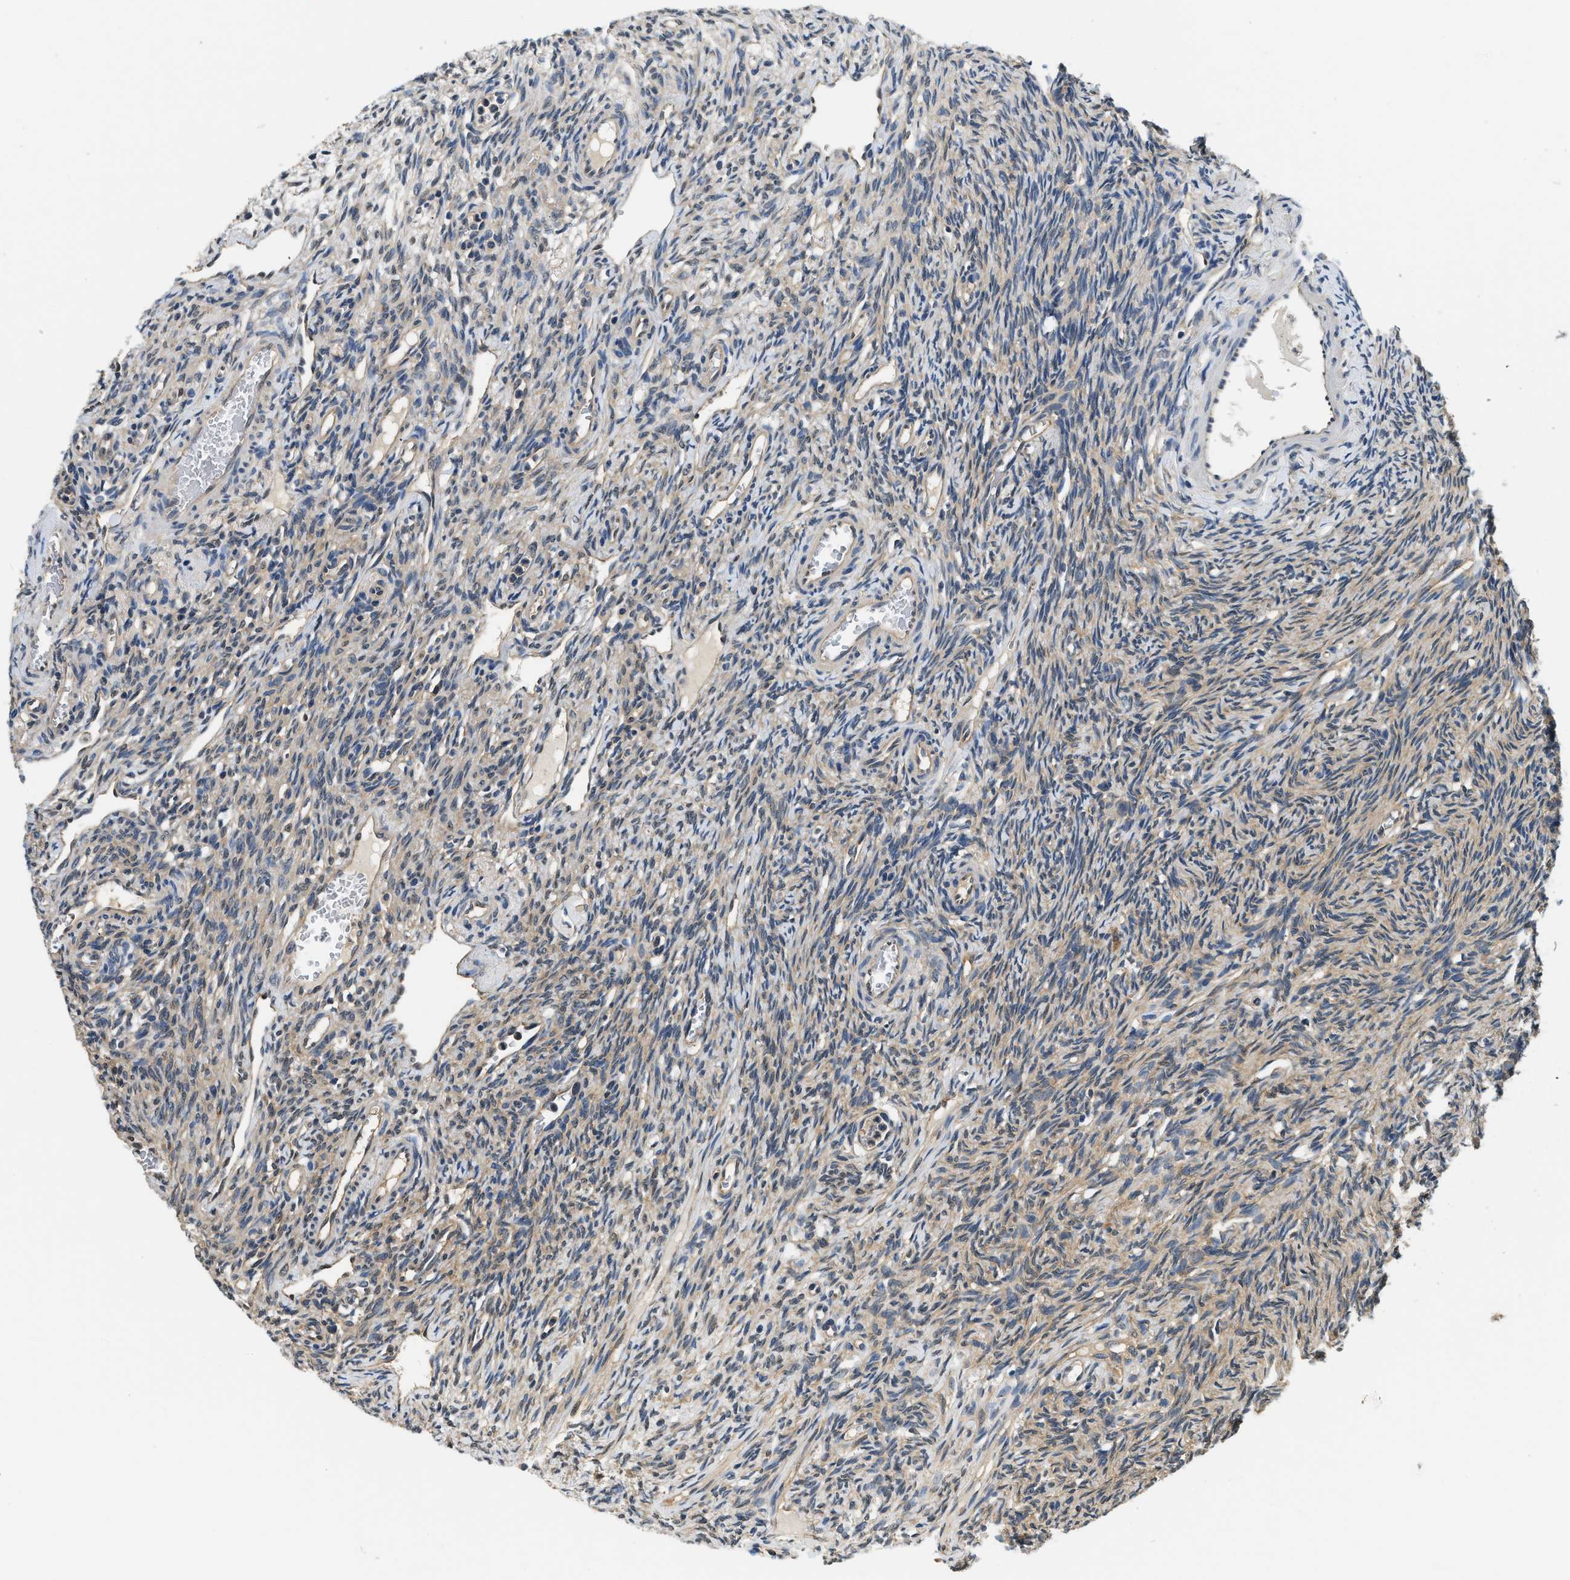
{"staining": {"intensity": "weak", "quantity": ">75%", "location": "cytoplasmic/membranous"}, "tissue": "ovary", "cell_type": "Follicle cells", "image_type": "normal", "snomed": [{"axis": "morphology", "description": "Normal tissue, NOS"}, {"axis": "topography", "description": "Ovary"}], "caption": "Benign ovary was stained to show a protein in brown. There is low levels of weak cytoplasmic/membranous expression in approximately >75% of follicle cells. Immunohistochemistry stains the protein in brown and the nuclei are stained blue.", "gene": "BCL7C", "patient": {"sex": "female", "age": 33}}